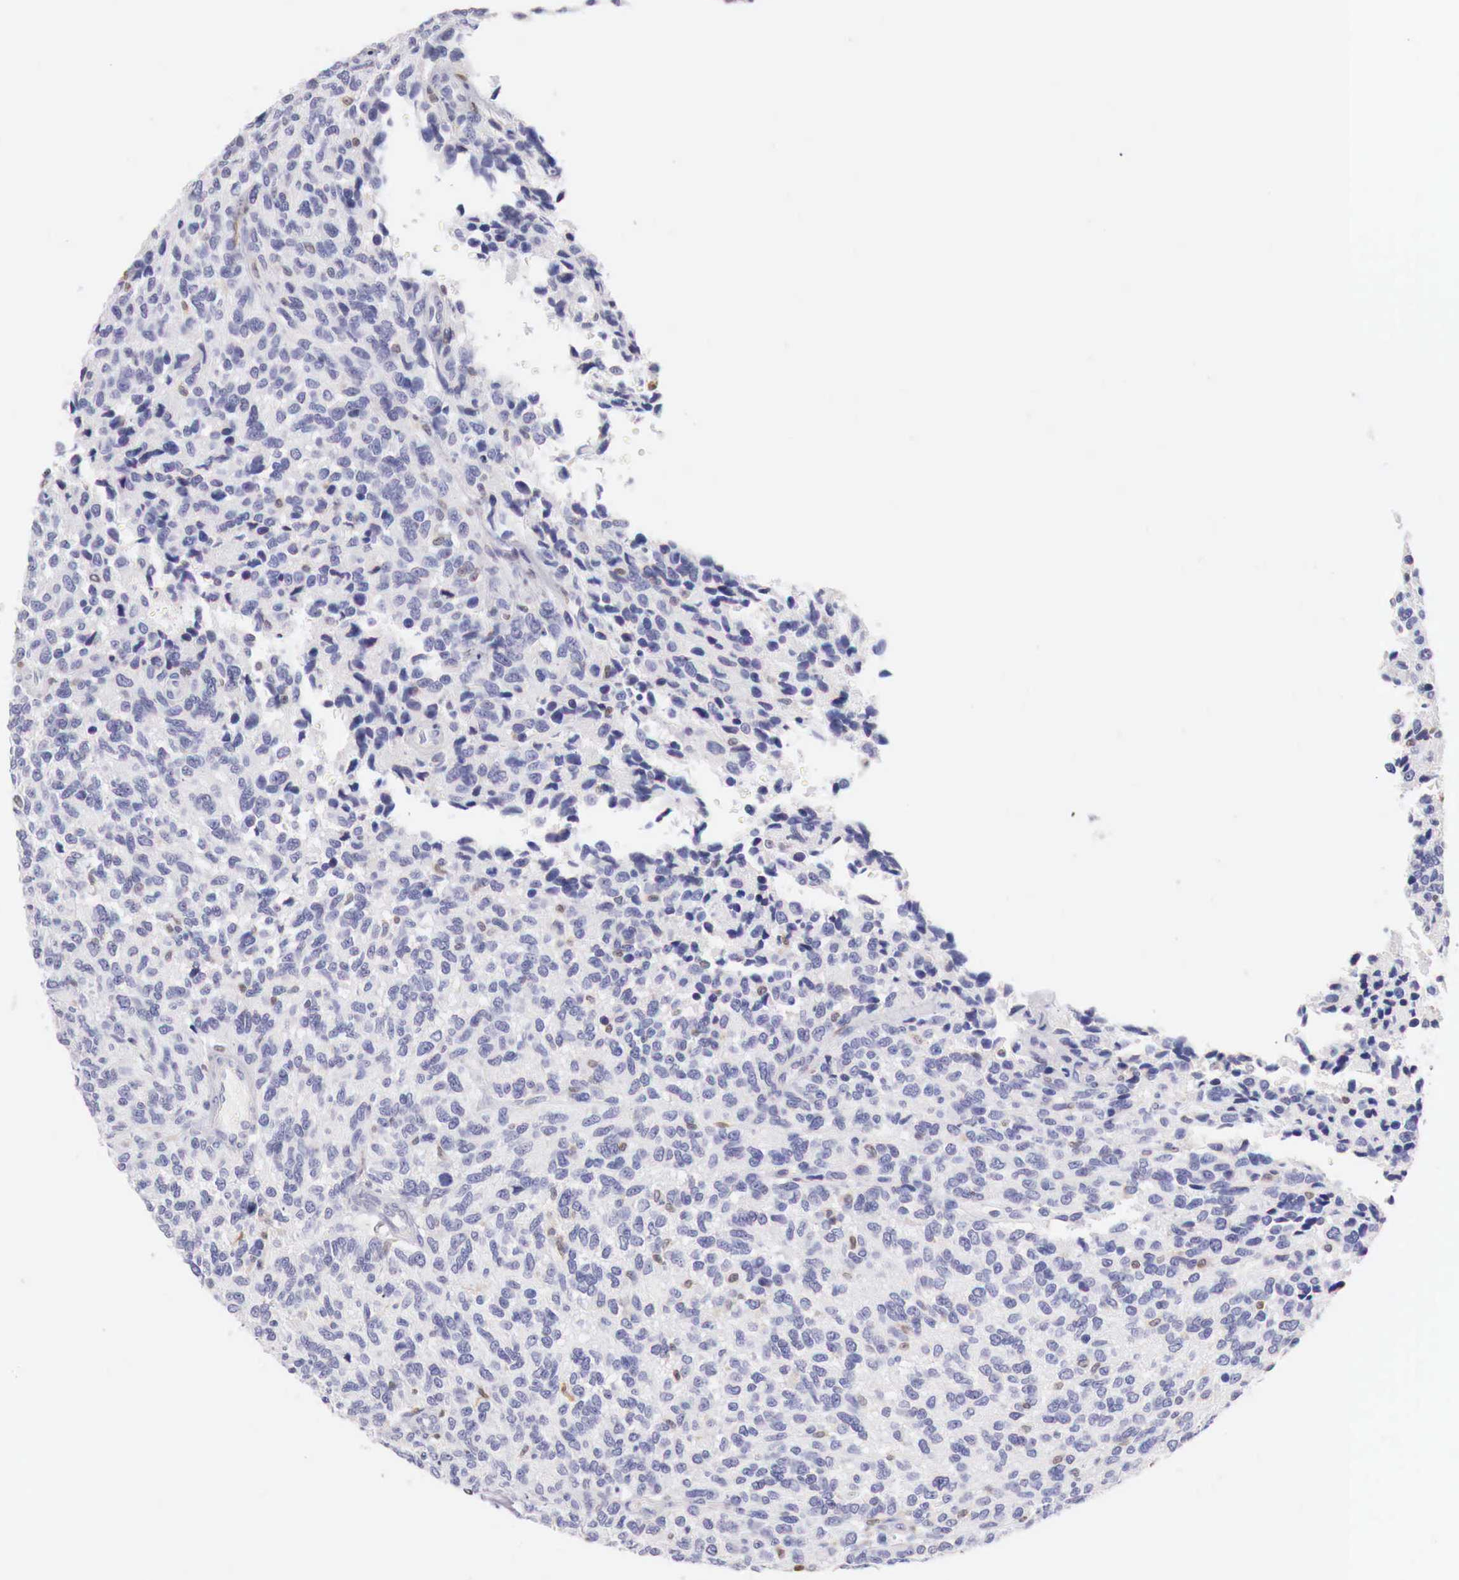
{"staining": {"intensity": "negative", "quantity": "none", "location": "none"}, "tissue": "glioma", "cell_type": "Tumor cells", "image_type": "cancer", "snomed": [{"axis": "morphology", "description": "Glioma, malignant, High grade"}, {"axis": "topography", "description": "Brain"}], "caption": "An immunohistochemistry histopathology image of high-grade glioma (malignant) is shown. There is no staining in tumor cells of high-grade glioma (malignant).", "gene": "RENBP", "patient": {"sex": "male", "age": 77}}